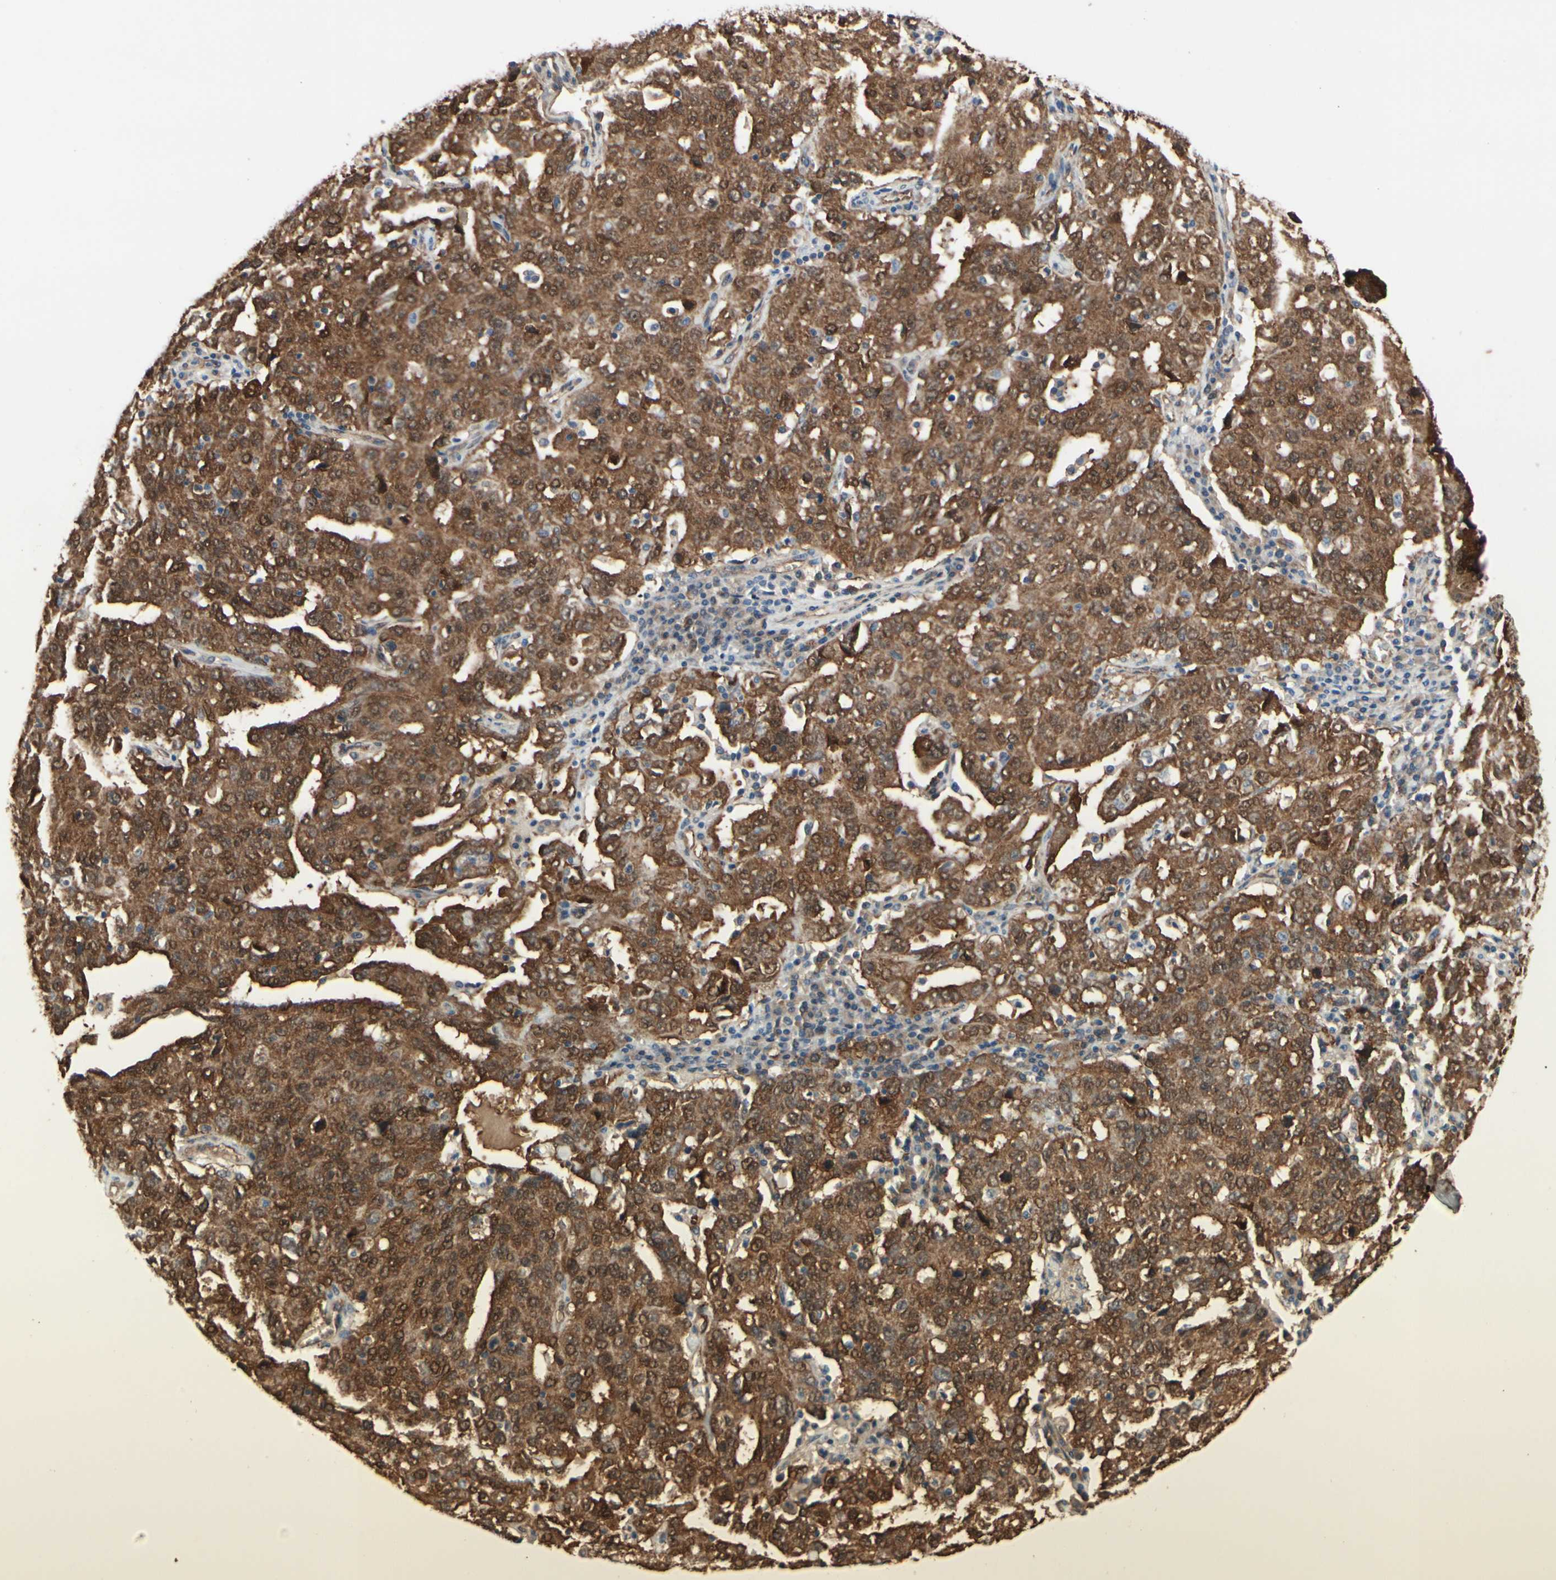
{"staining": {"intensity": "moderate", "quantity": ">75%", "location": "cytoplasmic/membranous"}, "tissue": "ovarian cancer", "cell_type": "Tumor cells", "image_type": "cancer", "snomed": [{"axis": "morphology", "description": "Carcinoma, endometroid"}, {"axis": "topography", "description": "Ovary"}], "caption": "Endometroid carcinoma (ovarian) stained with DAB immunohistochemistry (IHC) displays medium levels of moderate cytoplasmic/membranous positivity in about >75% of tumor cells. Using DAB (3,3'-diaminobenzidine) (brown) and hematoxylin (blue) stains, captured at high magnification using brightfield microscopy.", "gene": "CTTNBP2", "patient": {"sex": "female", "age": 62}}